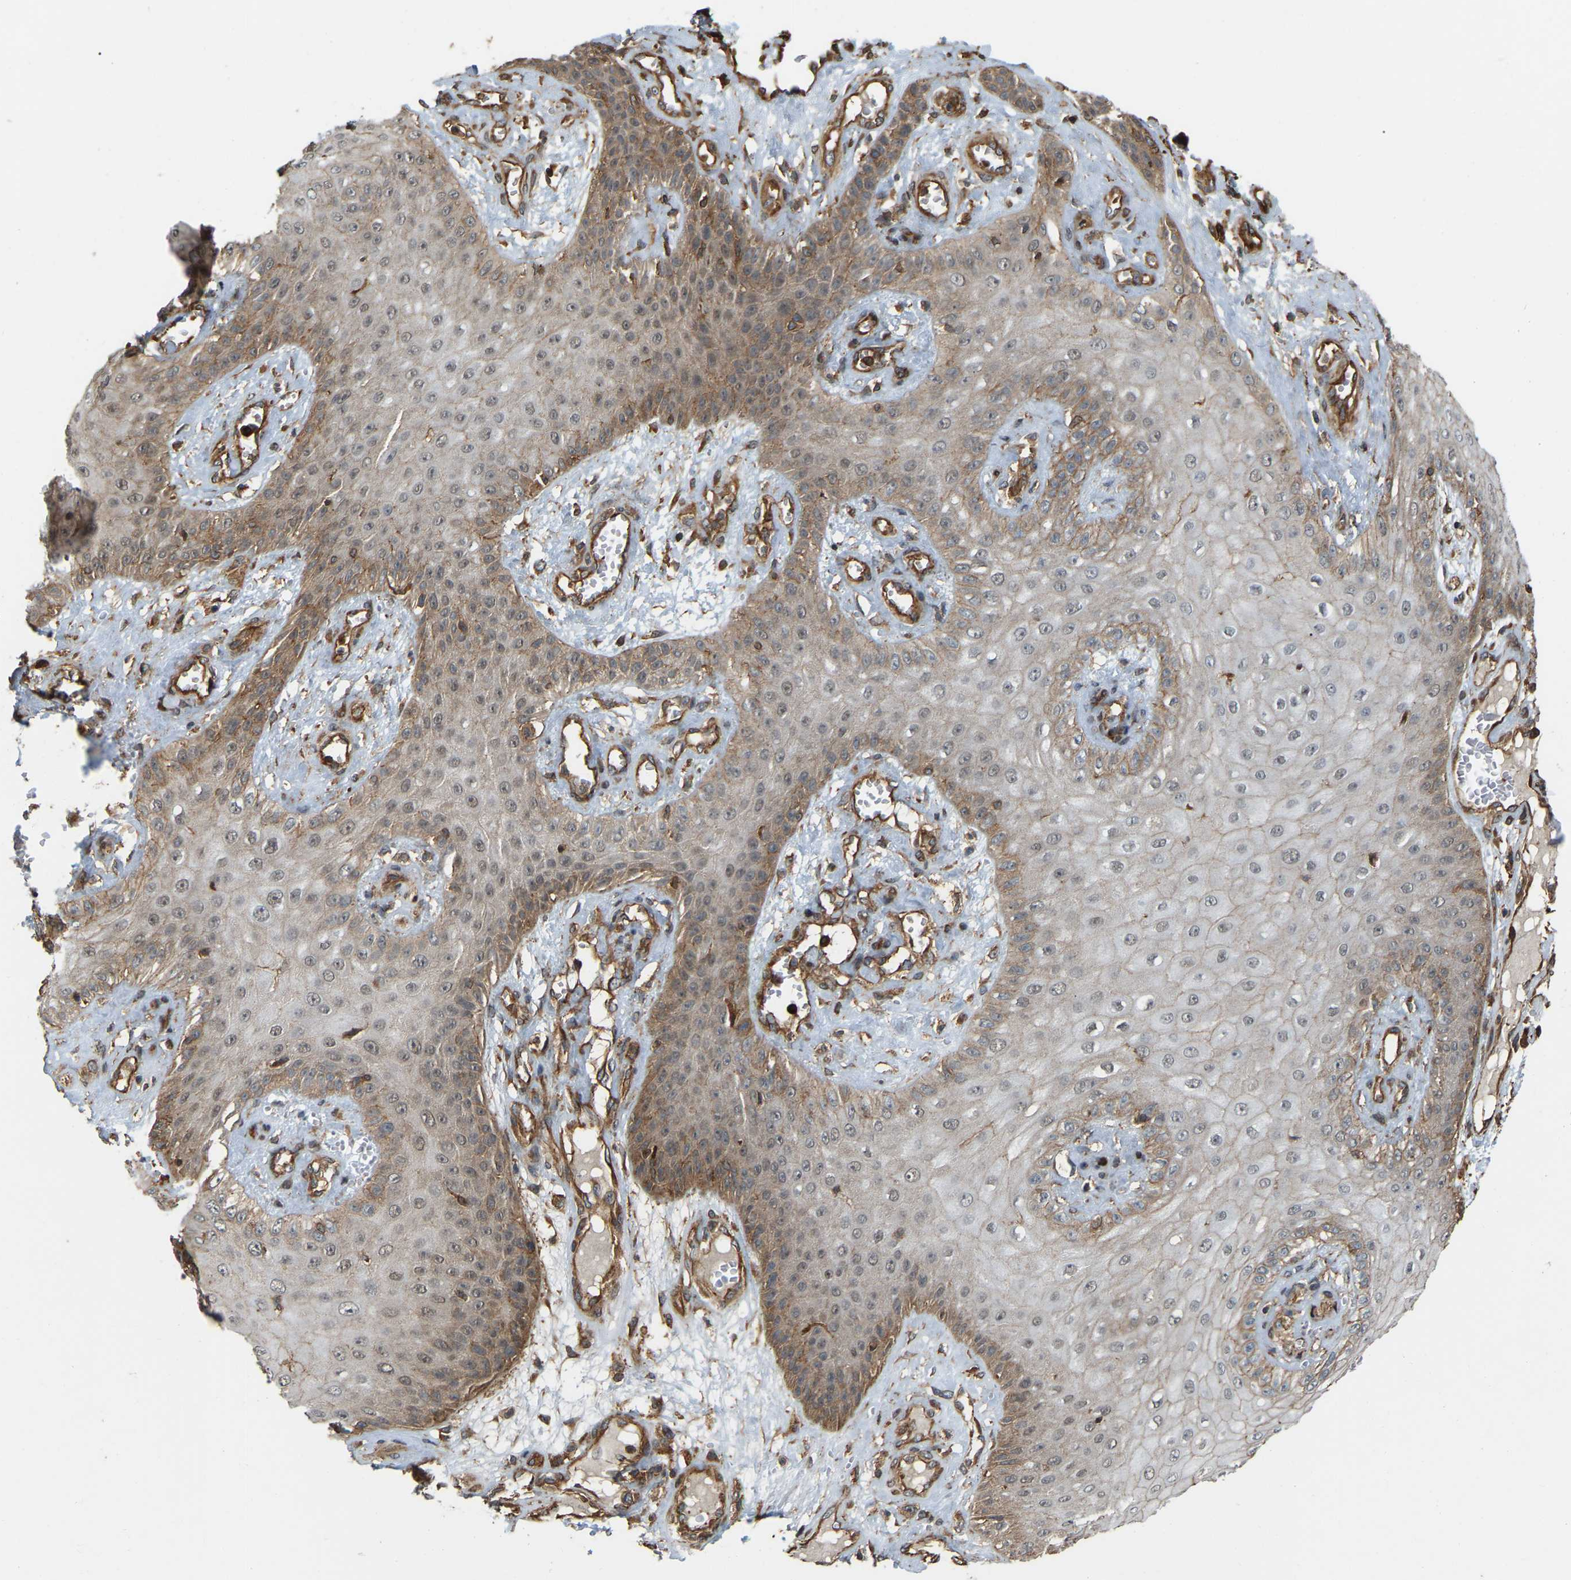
{"staining": {"intensity": "moderate", "quantity": ">75%", "location": "cytoplasmic/membranous"}, "tissue": "skin cancer", "cell_type": "Tumor cells", "image_type": "cancer", "snomed": [{"axis": "morphology", "description": "Squamous cell carcinoma, NOS"}, {"axis": "topography", "description": "Skin"}], "caption": "Skin cancer stained with immunohistochemistry (IHC) exhibits moderate cytoplasmic/membranous positivity in approximately >75% of tumor cells. Ihc stains the protein in brown and the nuclei are stained blue.", "gene": "SAMD9L", "patient": {"sex": "male", "age": 74}}